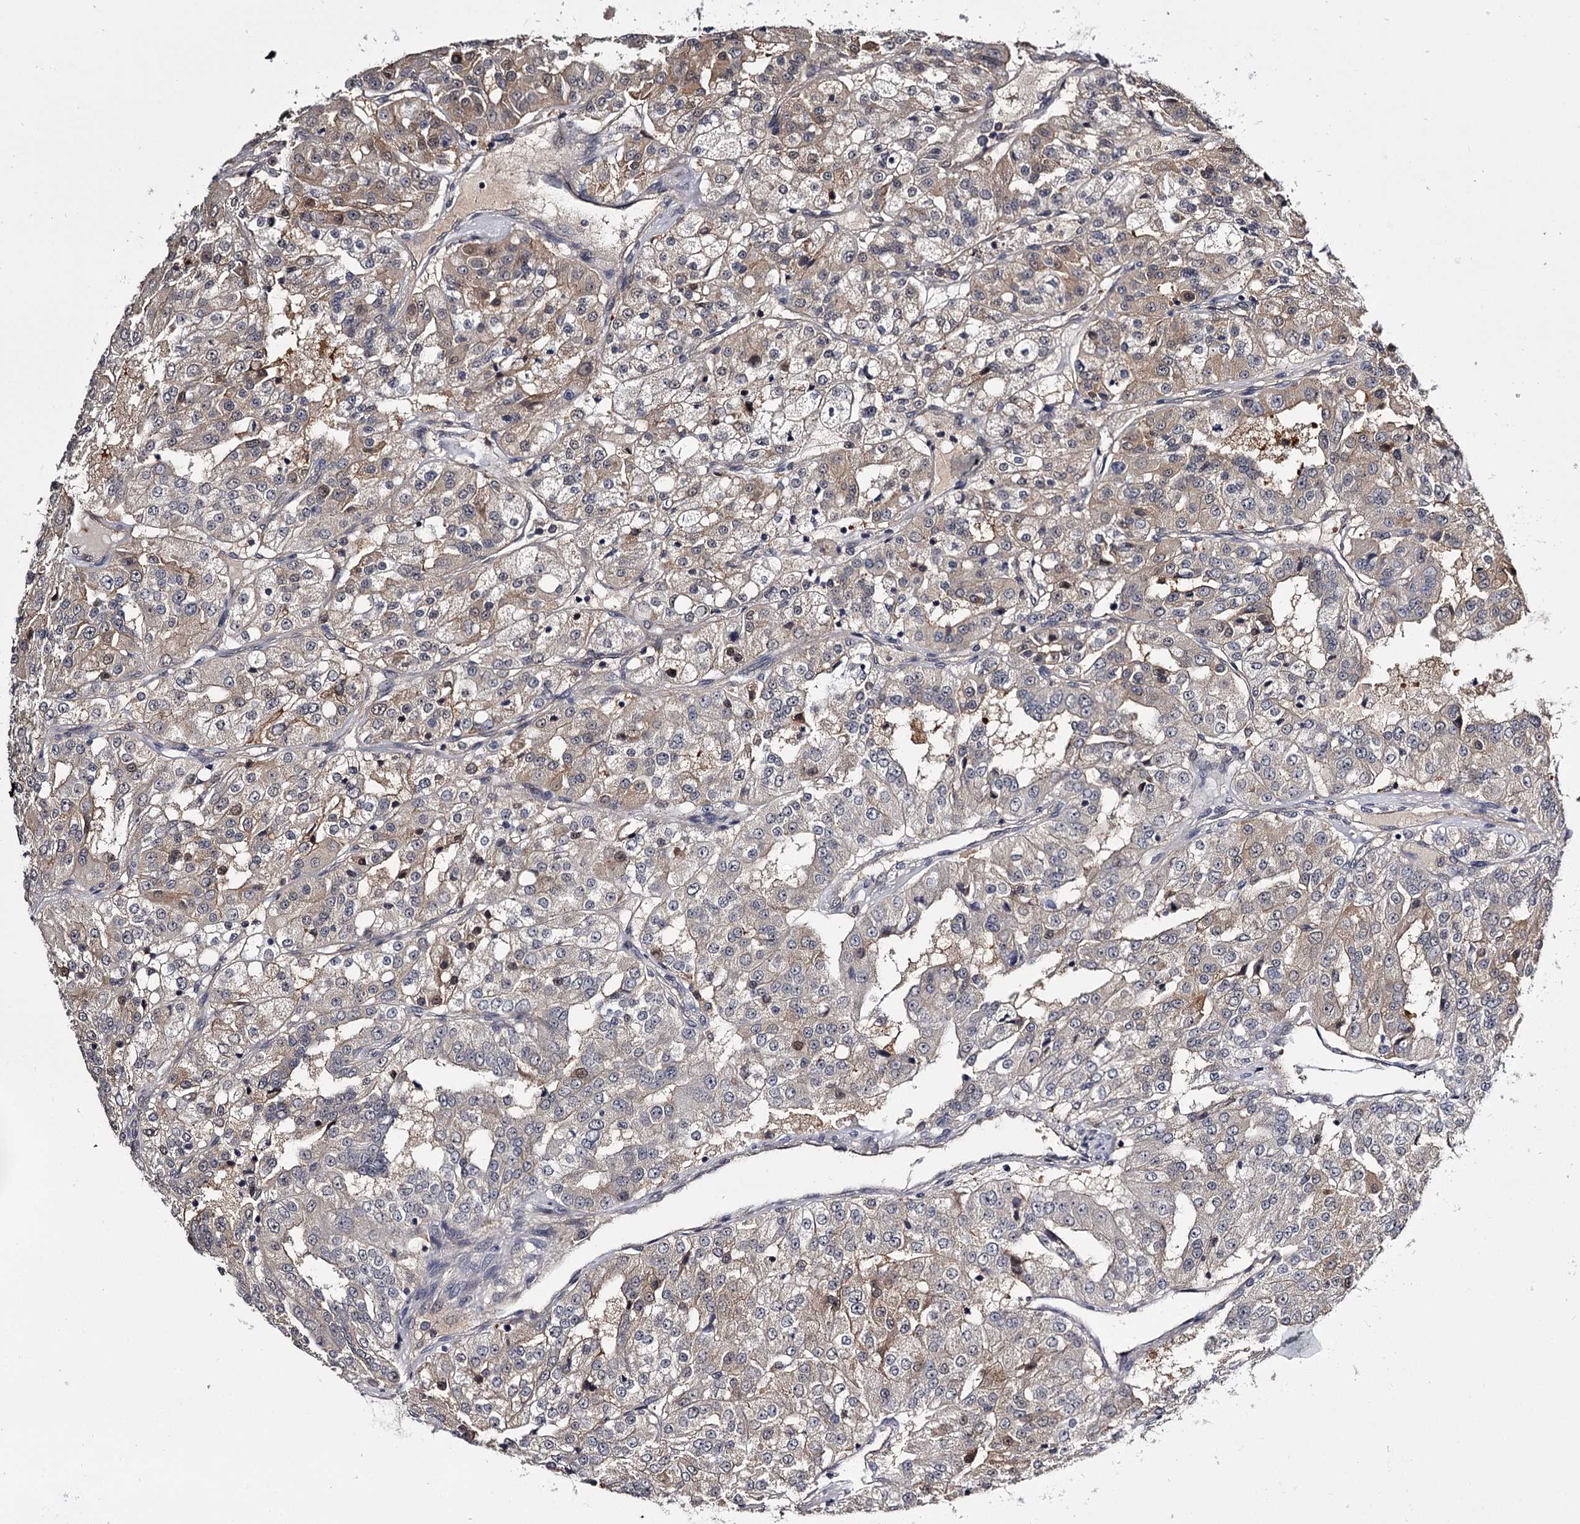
{"staining": {"intensity": "moderate", "quantity": "25%-75%", "location": "cytoplasmic/membranous,nuclear"}, "tissue": "renal cancer", "cell_type": "Tumor cells", "image_type": "cancer", "snomed": [{"axis": "morphology", "description": "Adenocarcinoma, NOS"}, {"axis": "topography", "description": "Kidney"}], "caption": "Tumor cells show moderate cytoplasmic/membranous and nuclear expression in about 25%-75% of cells in renal cancer (adenocarcinoma).", "gene": "GSTO1", "patient": {"sex": "female", "age": 63}}